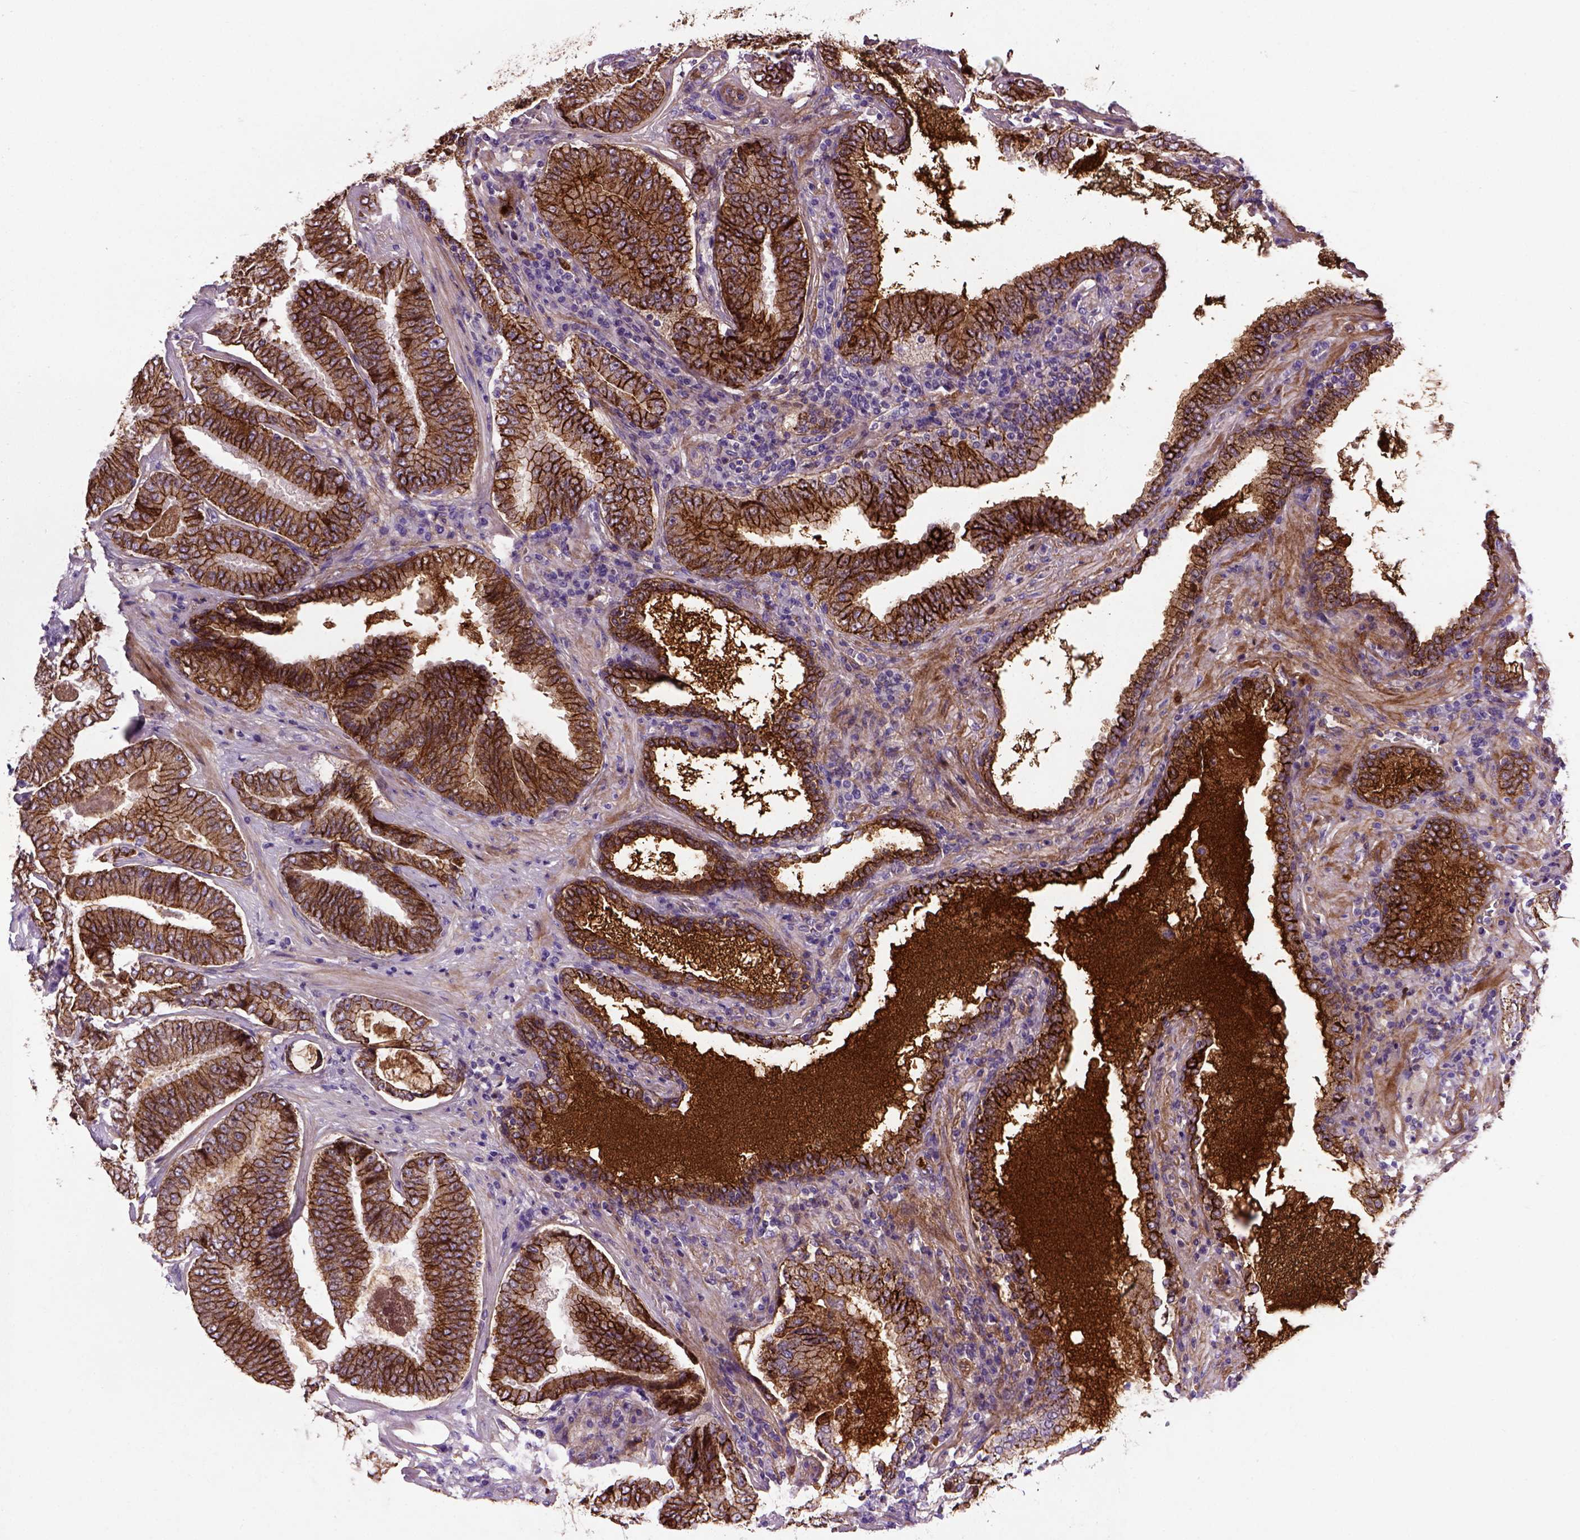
{"staining": {"intensity": "strong", "quantity": ">75%", "location": "cytoplasmic/membranous"}, "tissue": "prostate cancer", "cell_type": "Tumor cells", "image_type": "cancer", "snomed": [{"axis": "morphology", "description": "Adenocarcinoma, NOS"}, {"axis": "topography", "description": "Prostate"}], "caption": "Human prostate adenocarcinoma stained with a brown dye demonstrates strong cytoplasmic/membranous positive expression in approximately >75% of tumor cells.", "gene": "CDH1", "patient": {"sex": "male", "age": 64}}